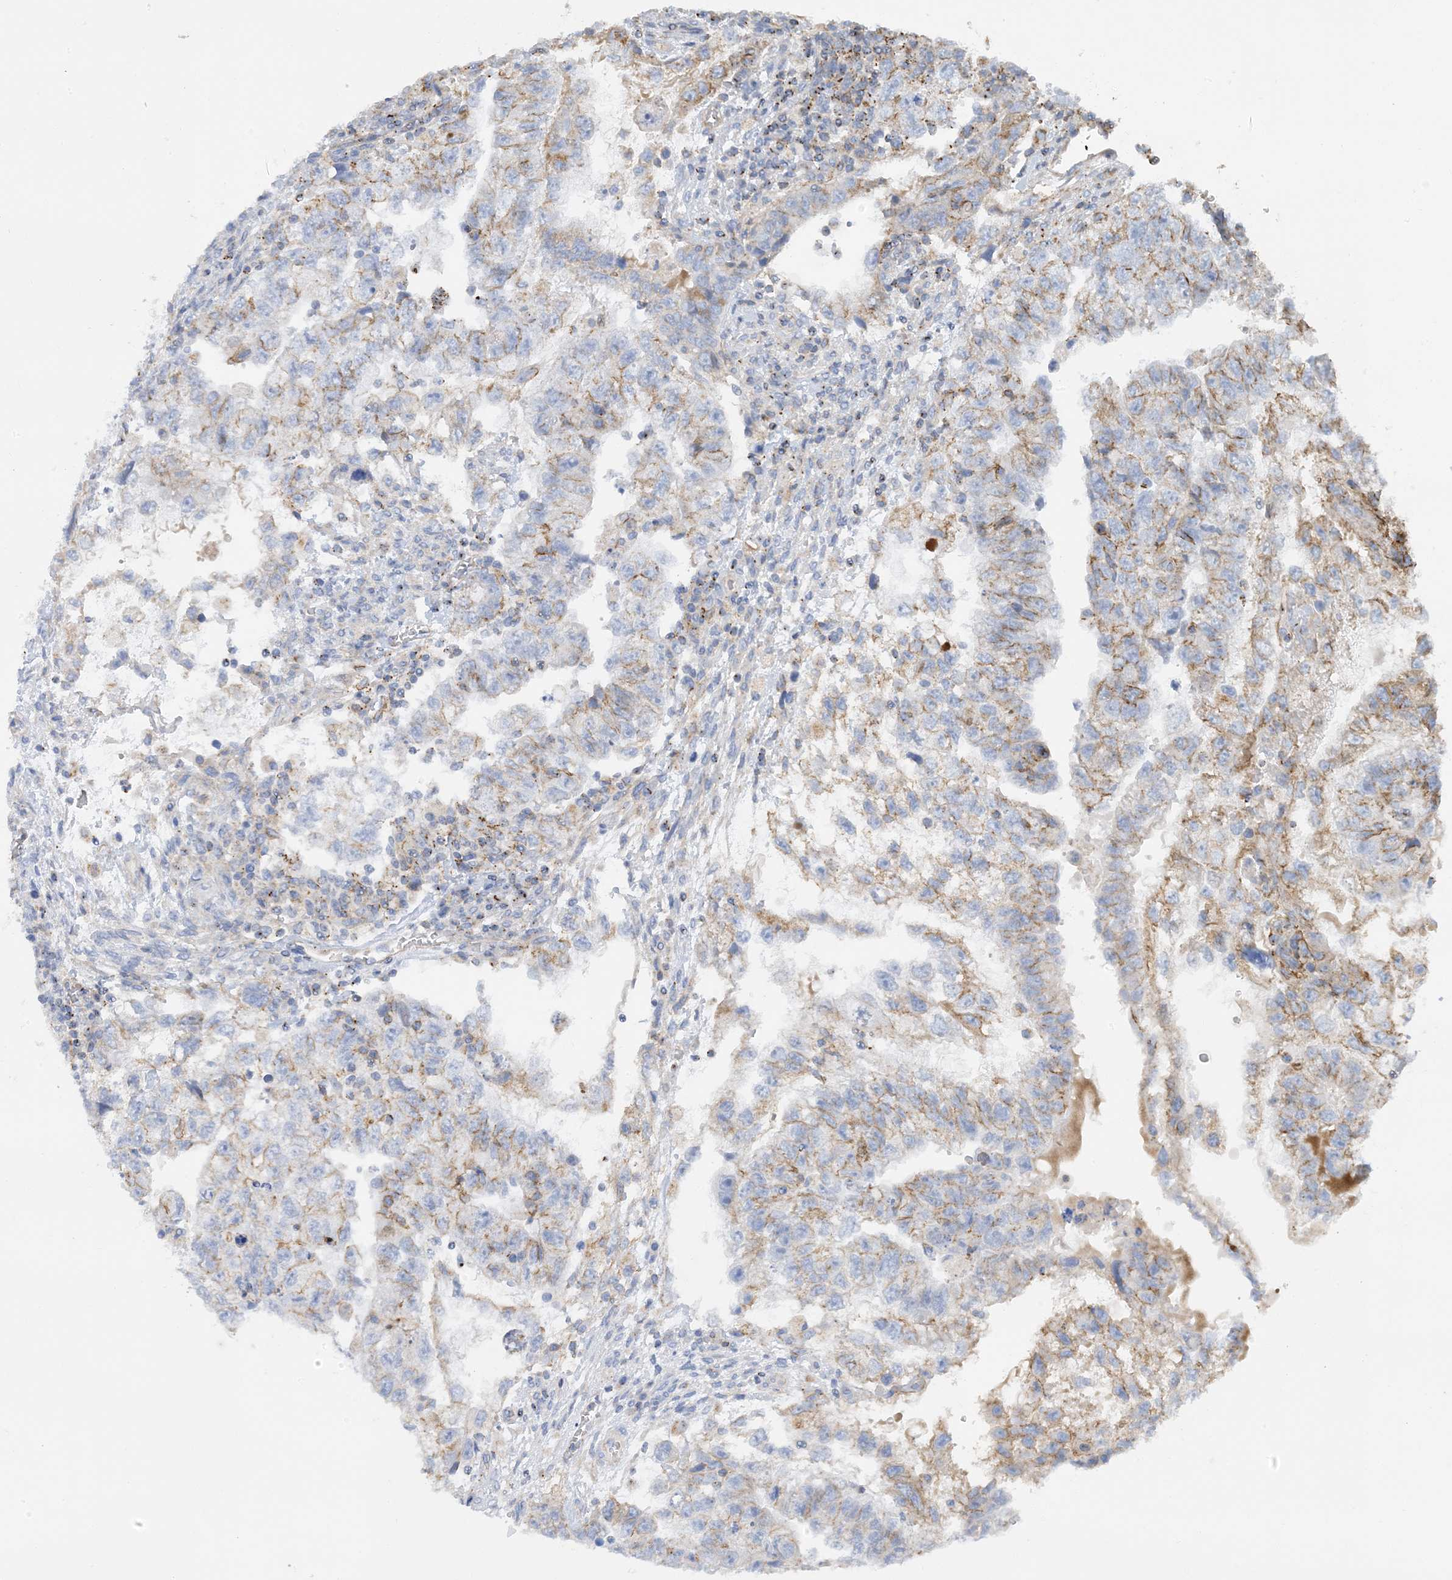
{"staining": {"intensity": "moderate", "quantity": "25%-75%", "location": "cytoplasmic/membranous"}, "tissue": "testis cancer", "cell_type": "Tumor cells", "image_type": "cancer", "snomed": [{"axis": "morphology", "description": "Carcinoma, Embryonal, NOS"}, {"axis": "topography", "description": "Testis"}], "caption": "This image displays immunohistochemistry staining of human testis cancer (embryonal carcinoma), with medium moderate cytoplasmic/membranous staining in approximately 25%-75% of tumor cells.", "gene": "CALHM5", "patient": {"sex": "male", "age": 36}}